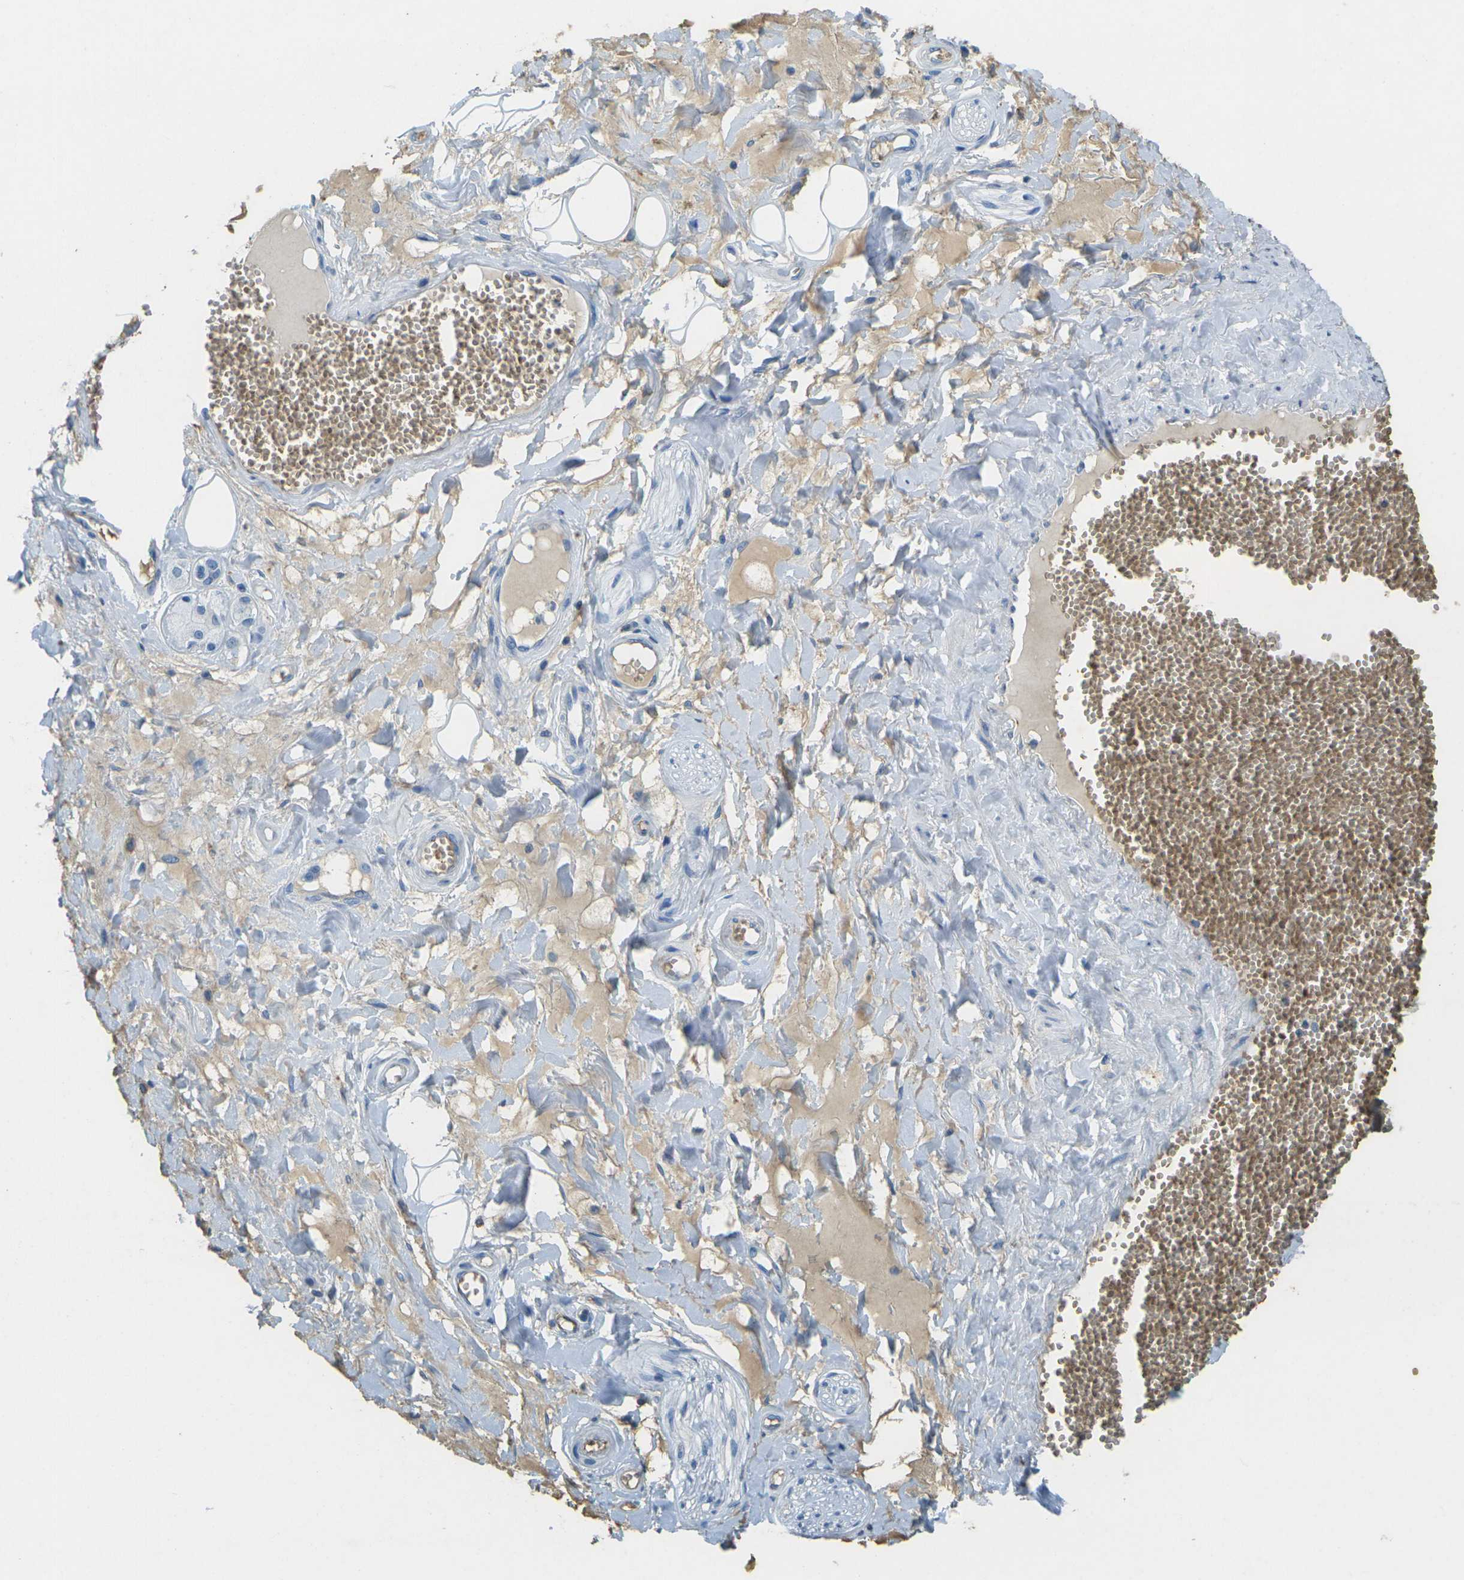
{"staining": {"intensity": "negative", "quantity": "none", "location": "none"}, "tissue": "adipose tissue", "cell_type": "Adipocytes", "image_type": "normal", "snomed": [{"axis": "morphology", "description": "Normal tissue, NOS"}, {"axis": "morphology", "description": "Inflammation, NOS"}, {"axis": "topography", "description": "Salivary gland"}, {"axis": "topography", "description": "Peripheral nerve tissue"}], "caption": "This is an immunohistochemistry photomicrograph of unremarkable adipose tissue. There is no positivity in adipocytes.", "gene": "HBB", "patient": {"sex": "female", "age": 75}}